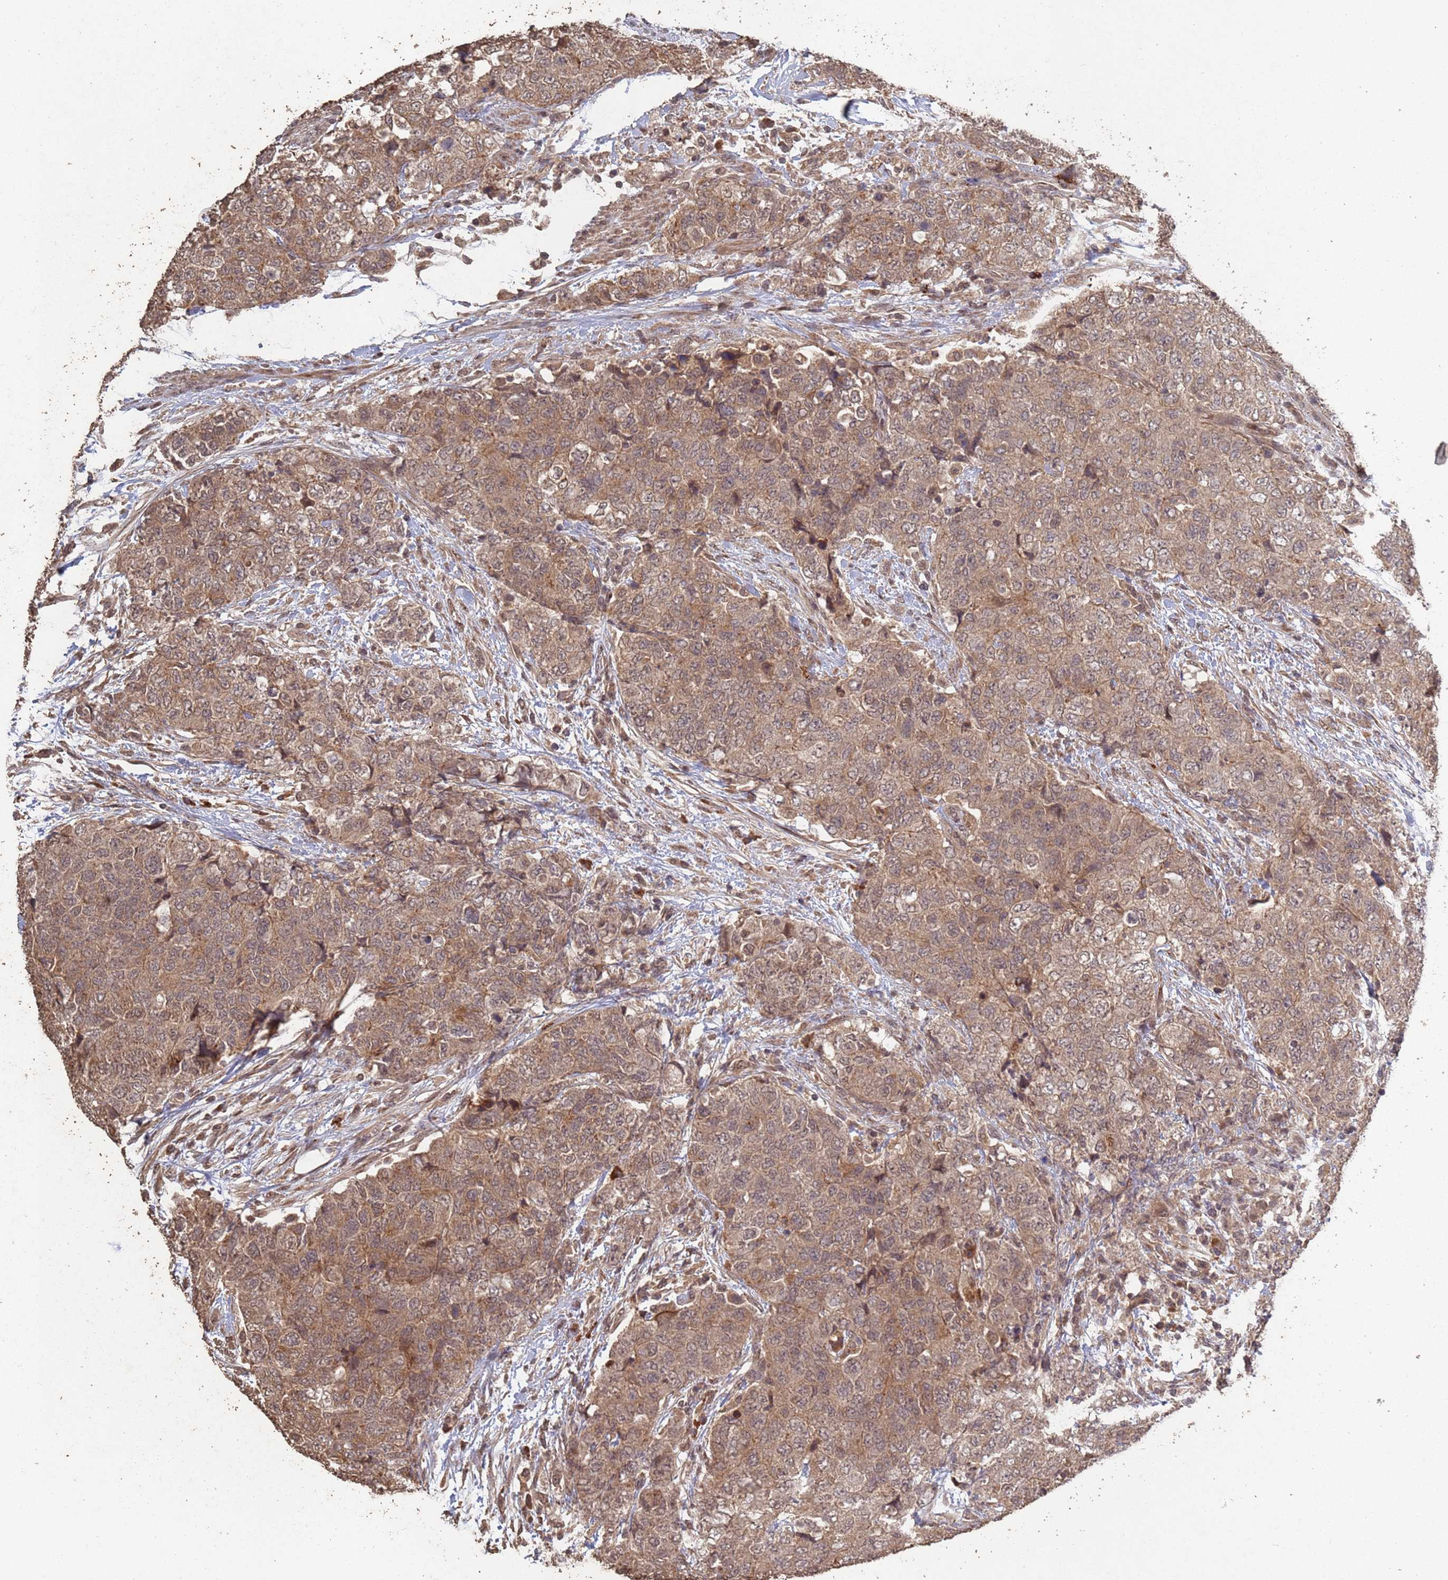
{"staining": {"intensity": "moderate", "quantity": ">75%", "location": "cytoplasmic/membranous"}, "tissue": "urothelial cancer", "cell_type": "Tumor cells", "image_type": "cancer", "snomed": [{"axis": "morphology", "description": "Urothelial carcinoma, High grade"}, {"axis": "topography", "description": "Urinary bladder"}], "caption": "About >75% of tumor cells in human high-grade urothelial carcinoma reveal moderate cytoplasmic/membranous protein staining as visualized by brown immunohistochemical staining.", "gene": "FRAT1", "patient": {"sex": "female", "age": 78}}